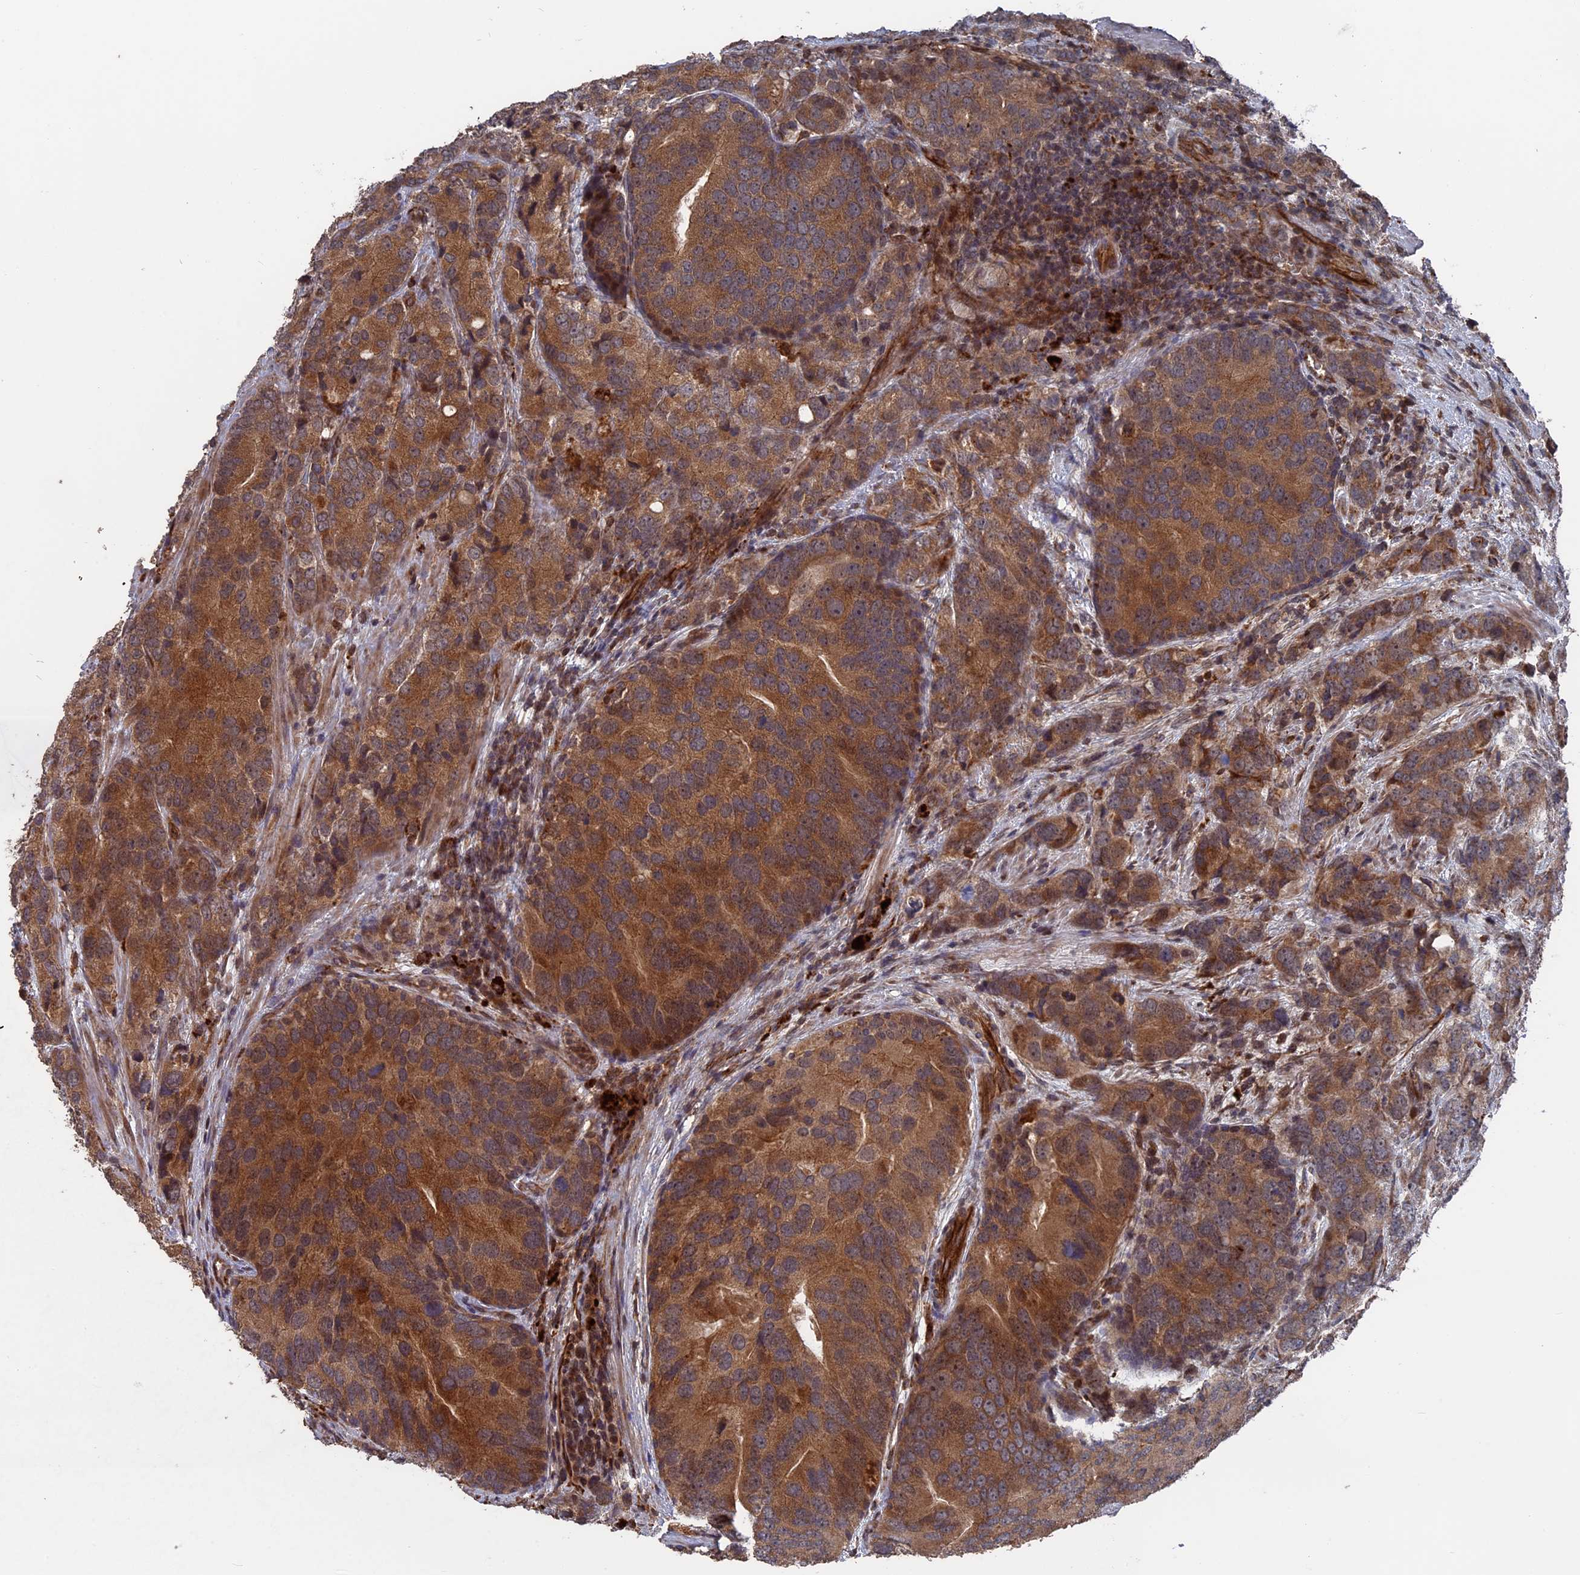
{"staining": {"intensity": "moderate", "quantity": "25%-75%", "location": "cytoplasmic/membranous,nuclear"}, "tissue": "prostate cancer", "cell_type": "Tumor cells", "image_type": "cancer", "snomed": [{"axis": "morphology", "description": "Adenocarcinoma, High grade"}, {"axis": "topography", "description": "Prostate"}], "caption": "A high-resolution photomicrograph shows immunohistochemistry staining of high-grade adenocarcinoma (prostate), which exhibits moderate cytoplasmic/membranous and nuclear positivity in about 25%-75% of tumor cells. Nuclei are stained in blue.", "gene": "PLA2G15", "patient": {"sex": "male", "age": 62}}